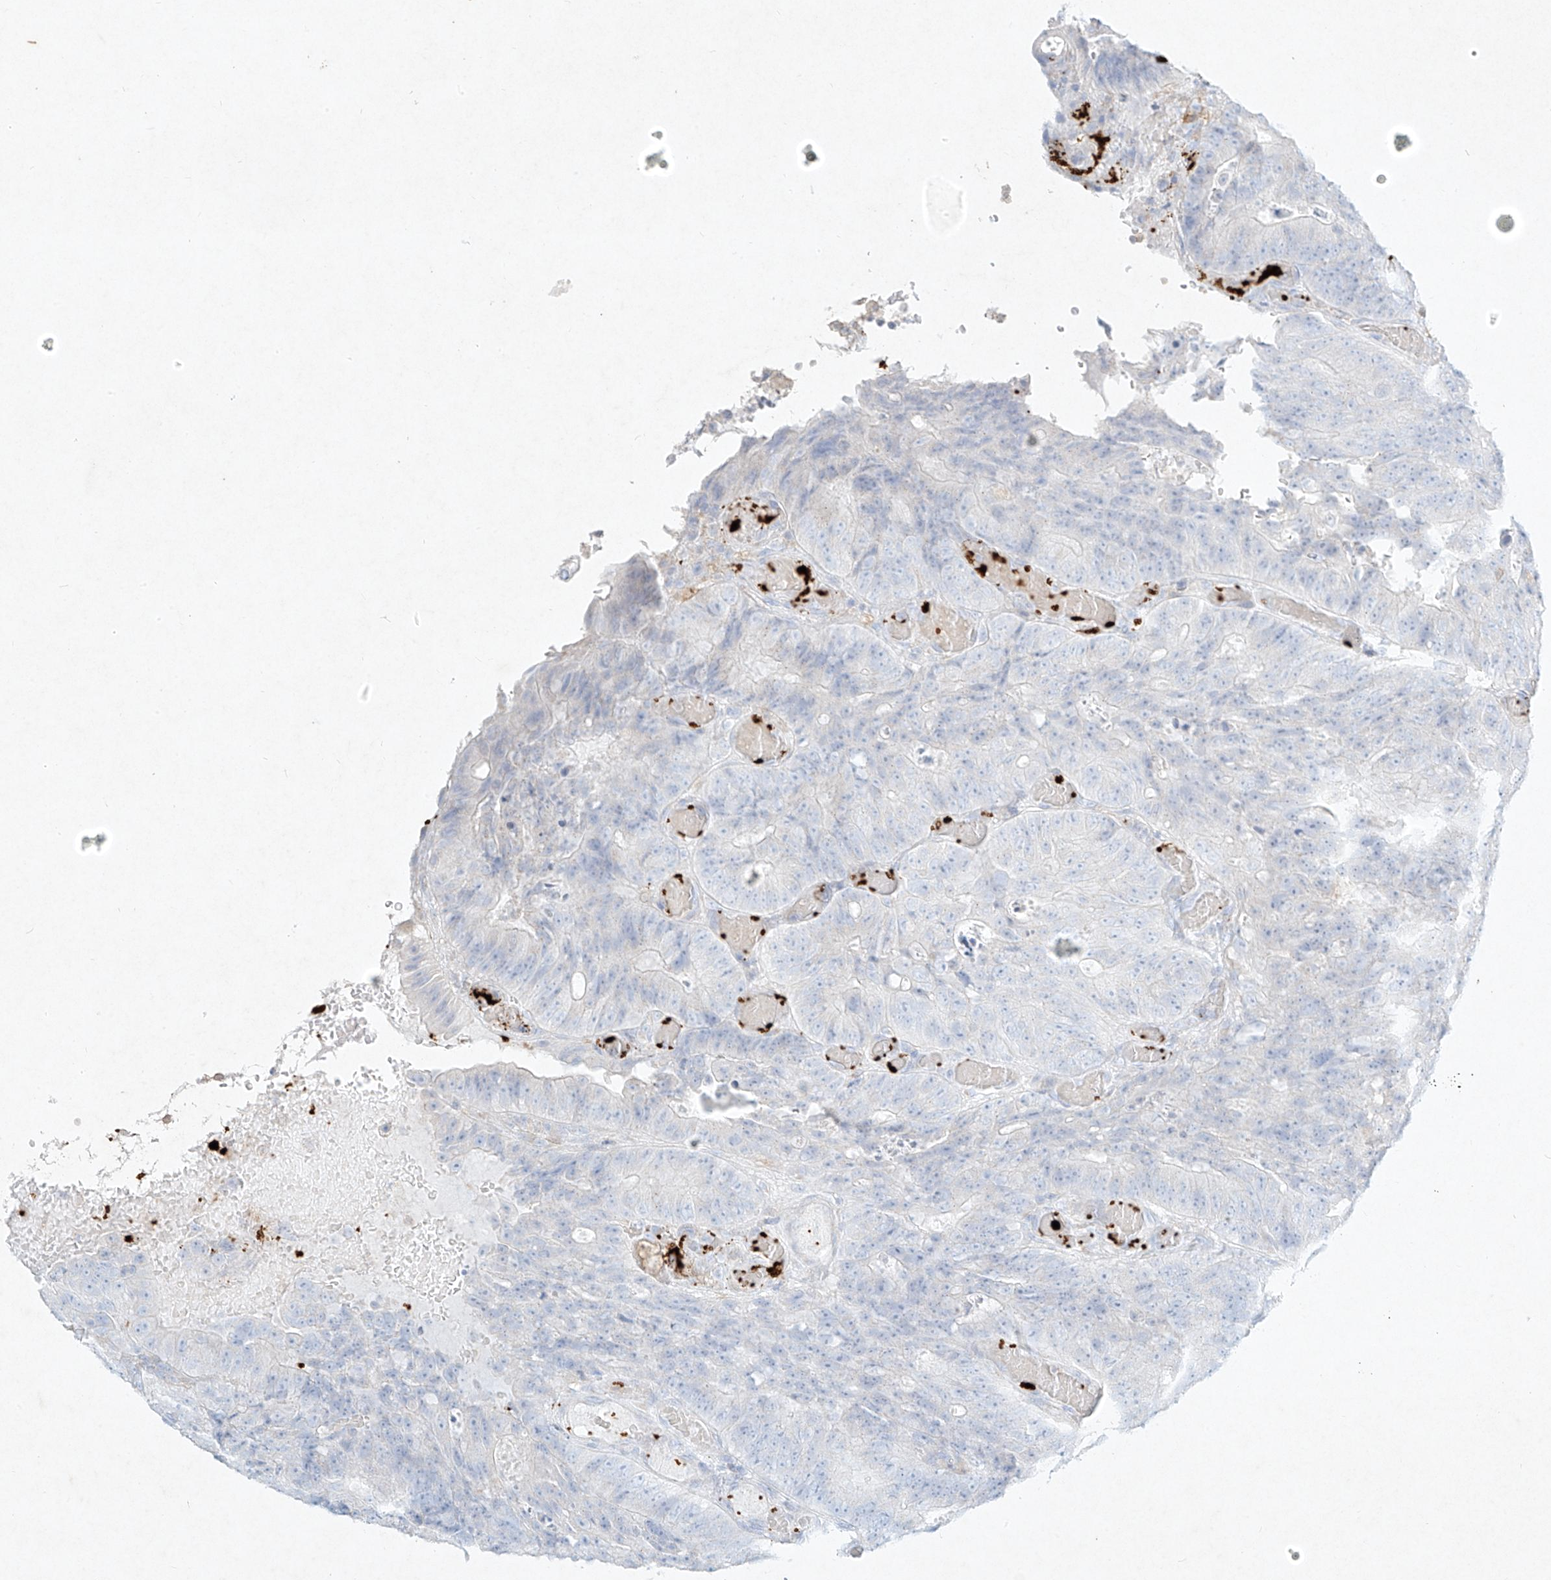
{"staining": {"intensity": "negative", "quantity": "none", "location": "none"}, "tissue": "colorectal cancer", "cell_type": "Tumor cells", "image_type": "cancer", "snomed": [{"axis": "morphology", "description": "Adenocarcinoma, NOS"}, {"axis": "topography", "description": "Colon"}], "caption": "This is an immunohistochemistry histopathology image of human colorectal cancer. There is no staining in tumor cells.", "gene": "PLEK", "patient": {"sex": "male", "age": 87}}